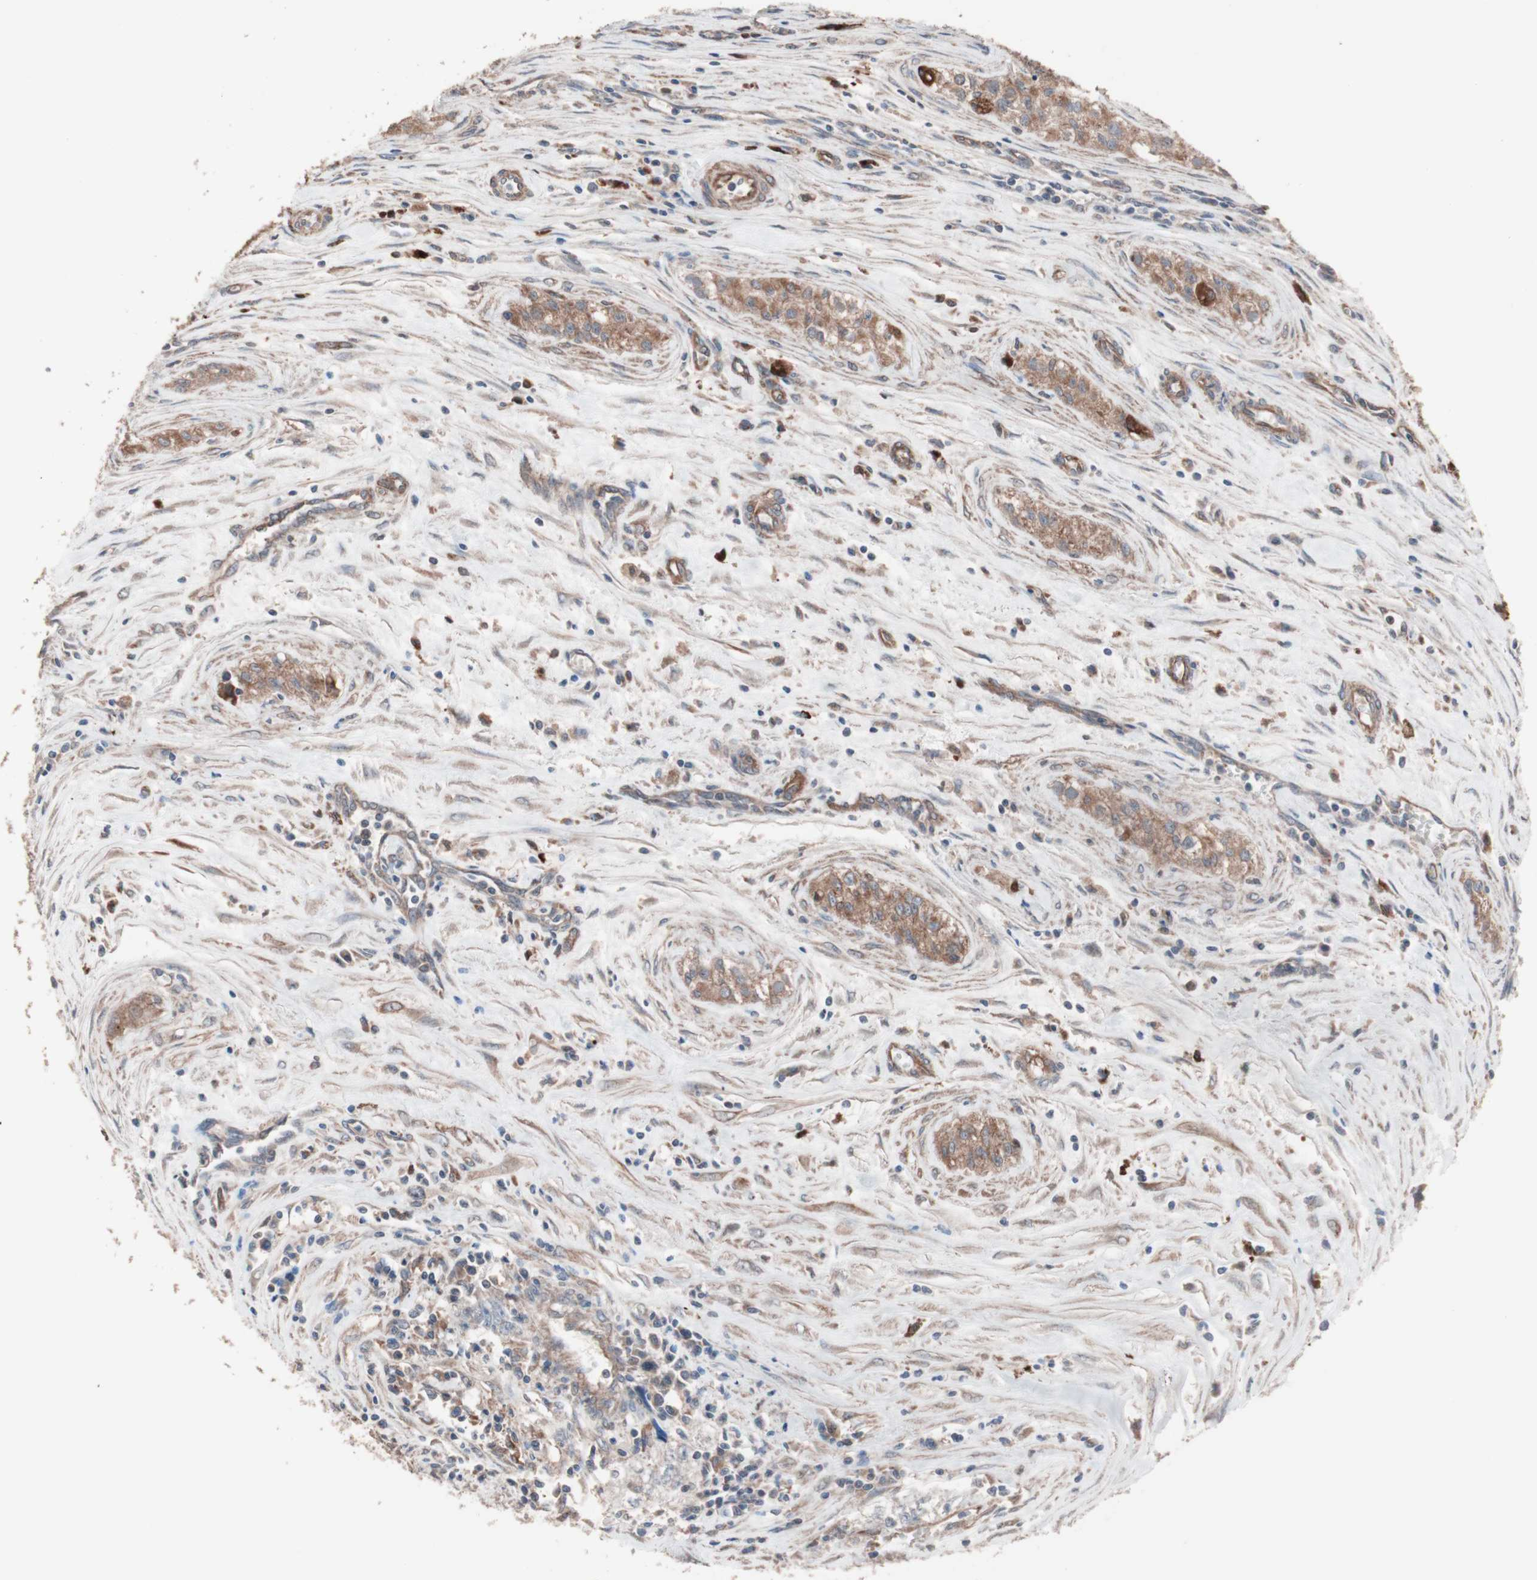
{"staining": {"intensity": "weak", "quantity": ">75%", "location": "cytoplasmic/membranous"}, "tissue": "testis cancer", "cell_type": "Tumor cells", "image_type": "cancer", "snomed": [{"axis": "morphology", "description": "Carcinoma, Embryonal, NOS"}, {"axis": "topography", "description": "Testis"}], "caption": "Embryonal carcinoma (testis) stained for a protein (brown) reveals weak cytoplasmic/membranous positive positivity in about >75% of tumor cells.", "gene": "ATG7", "patient": {"sex": "male", "age": 28}}